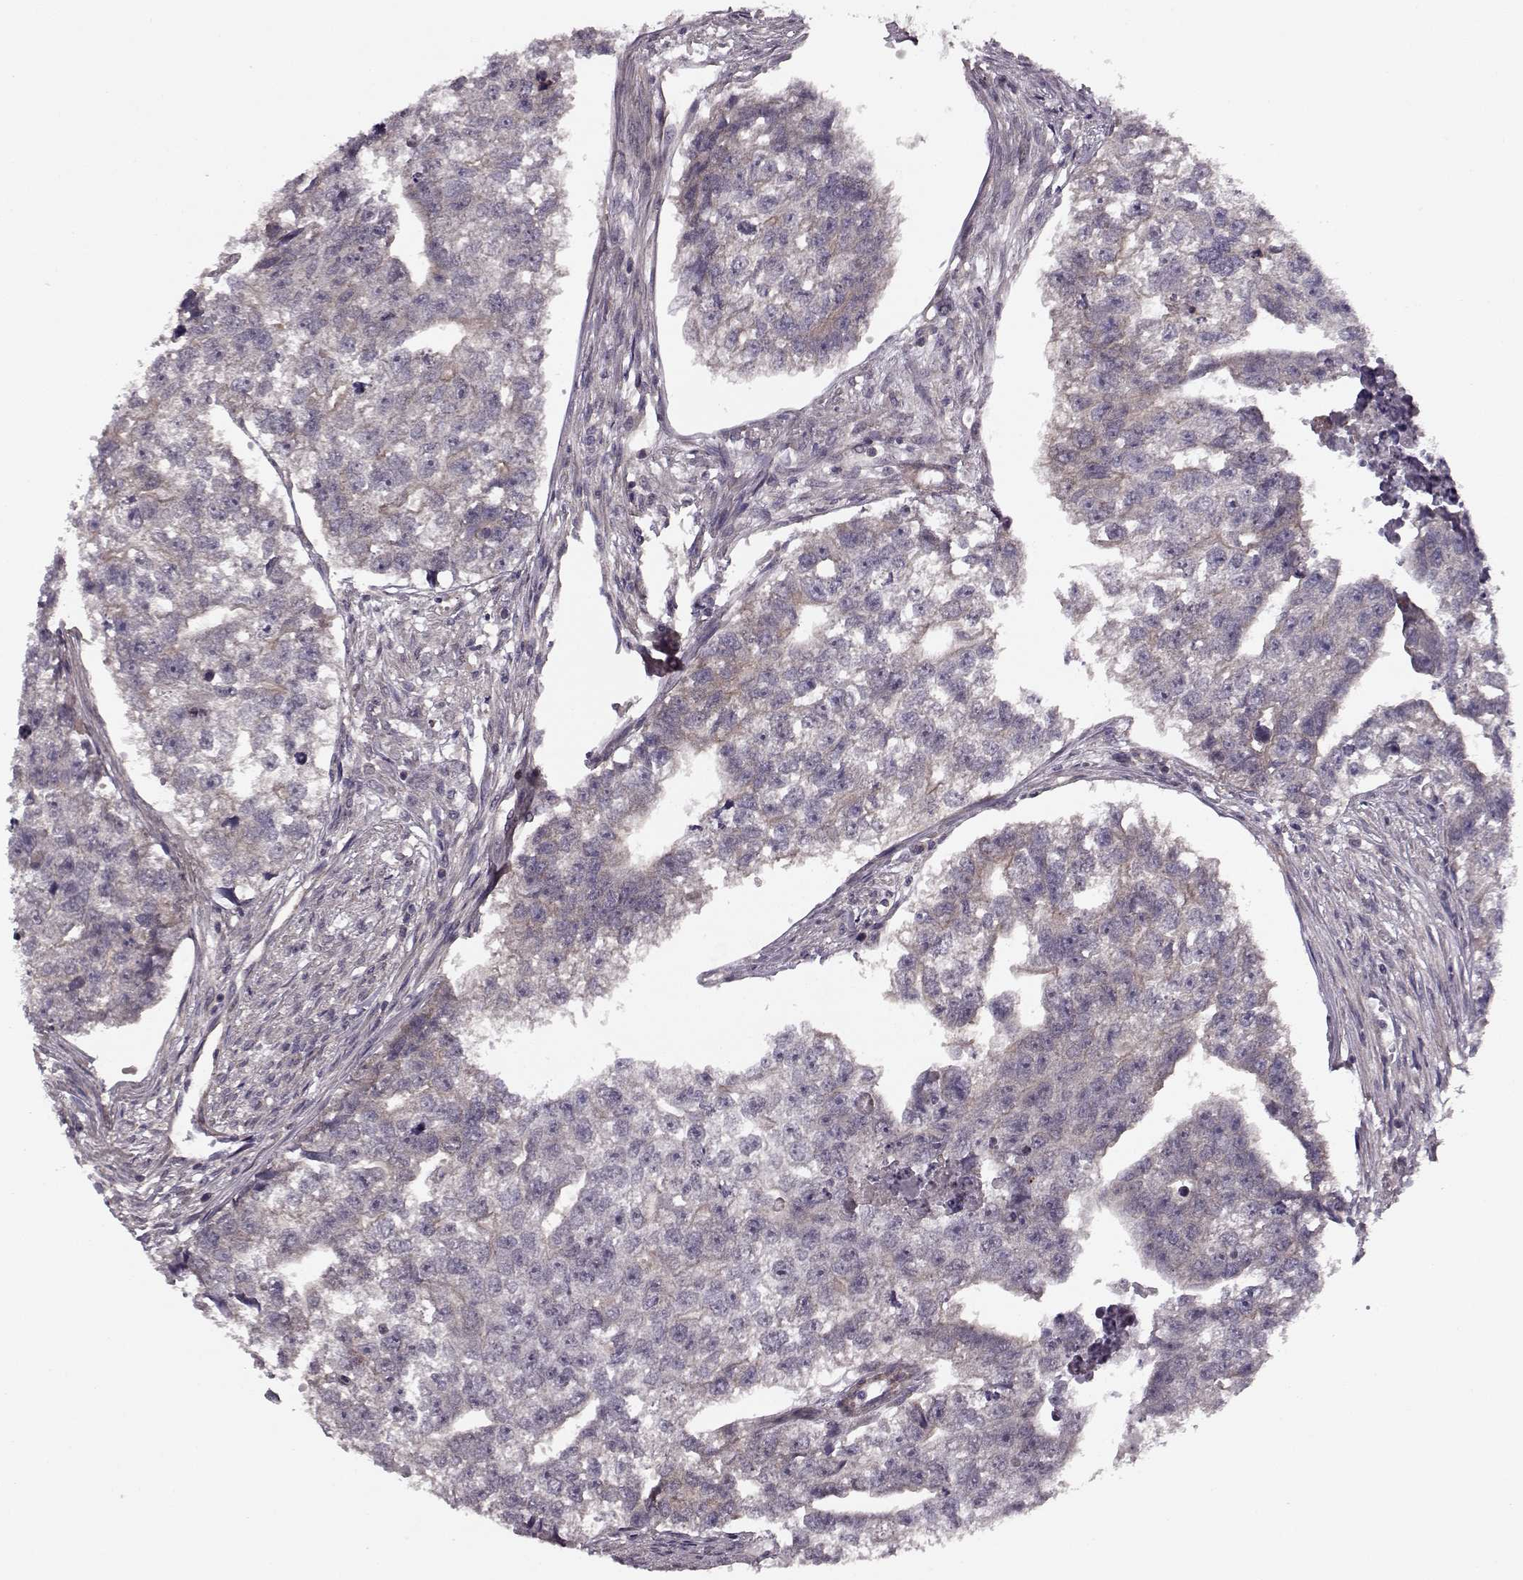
{"staining": {"intensity": "negative", "quantity": "none", "location": "none"}, "tissue": "testis cancer", "cell_type": "Tumor cells", "image_type": "cancer", "snomed": [{"axis": "morphology", "description": "Carcinoma, Embryonal, NOS"}, {"axis": "morphology", "description": "Teratoma, malignant, NOS"}, {"axis": "topography", "description": "Testis"}], "caption": "Immunohistochemical staining of testis cancer reveals no significant expression in tumor cells. The staining is performed using DAB brown chromogen with nuclei counter-stained in using hematoxylin.", "gene": "SLAIN2", "patient": {"sex": "male", "age": 44}}